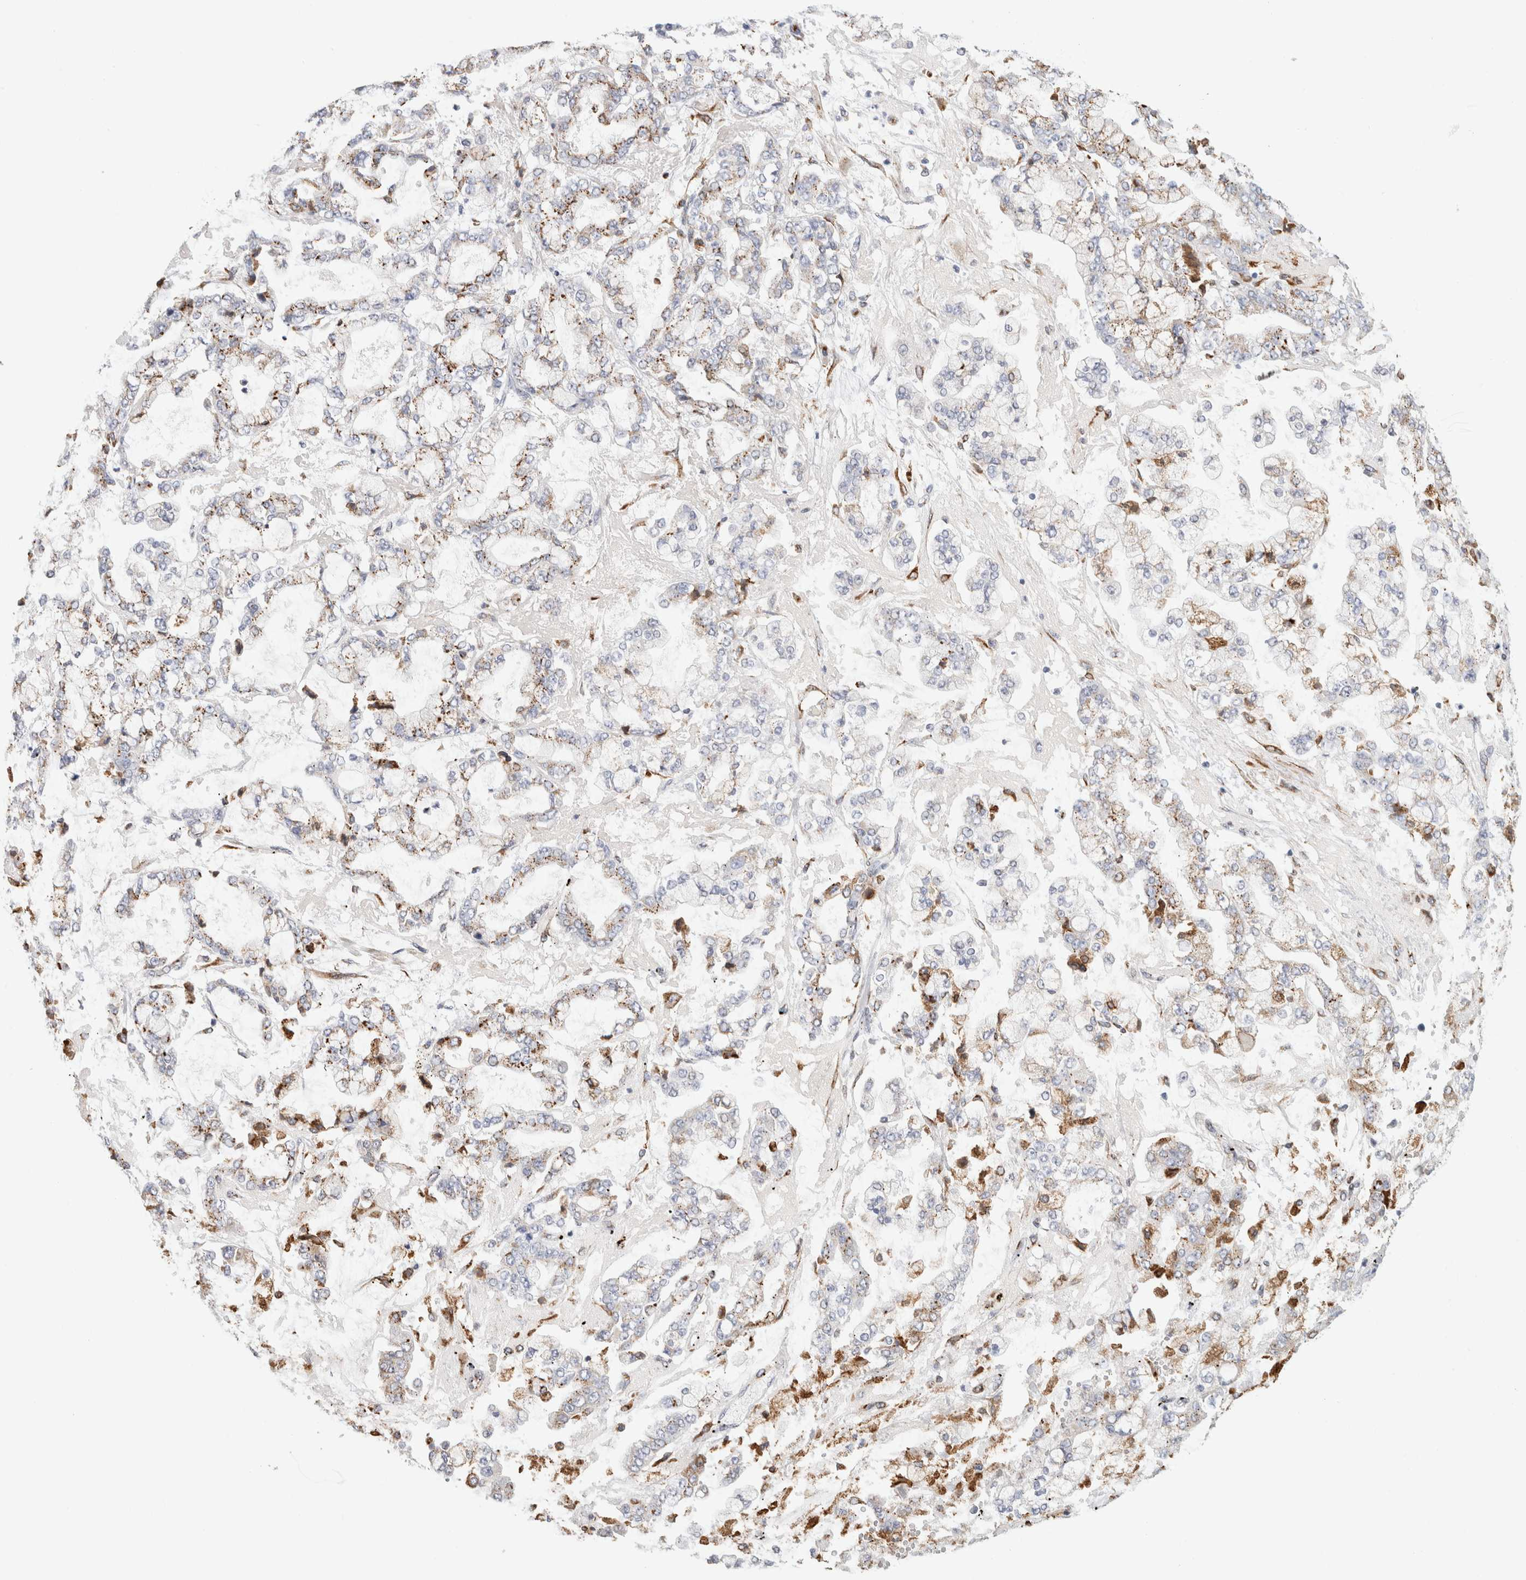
{"staining": {"intensity": "weak", "quantity": ">75%", "location": "cytoplasmic/membranous"}, "tissue": "stomach cancer", "cell_type": "Tumor cells", "image_type": "cancer", "snomed": [{"axis": "morphology", "description": "Adenocarcinoma, NOS"}, {"axis": "topography", "description": "Stomach"}], "caption": "This is a photomicrograph of immunohistochemistry (IHC) staining of stomach cancer (adenocarcinoma), which shows weak staining in the cytoplasmic/membranous of tumor cells.", "gene": "MCFD2", "patient": {"sex": "male", "age": 76}}